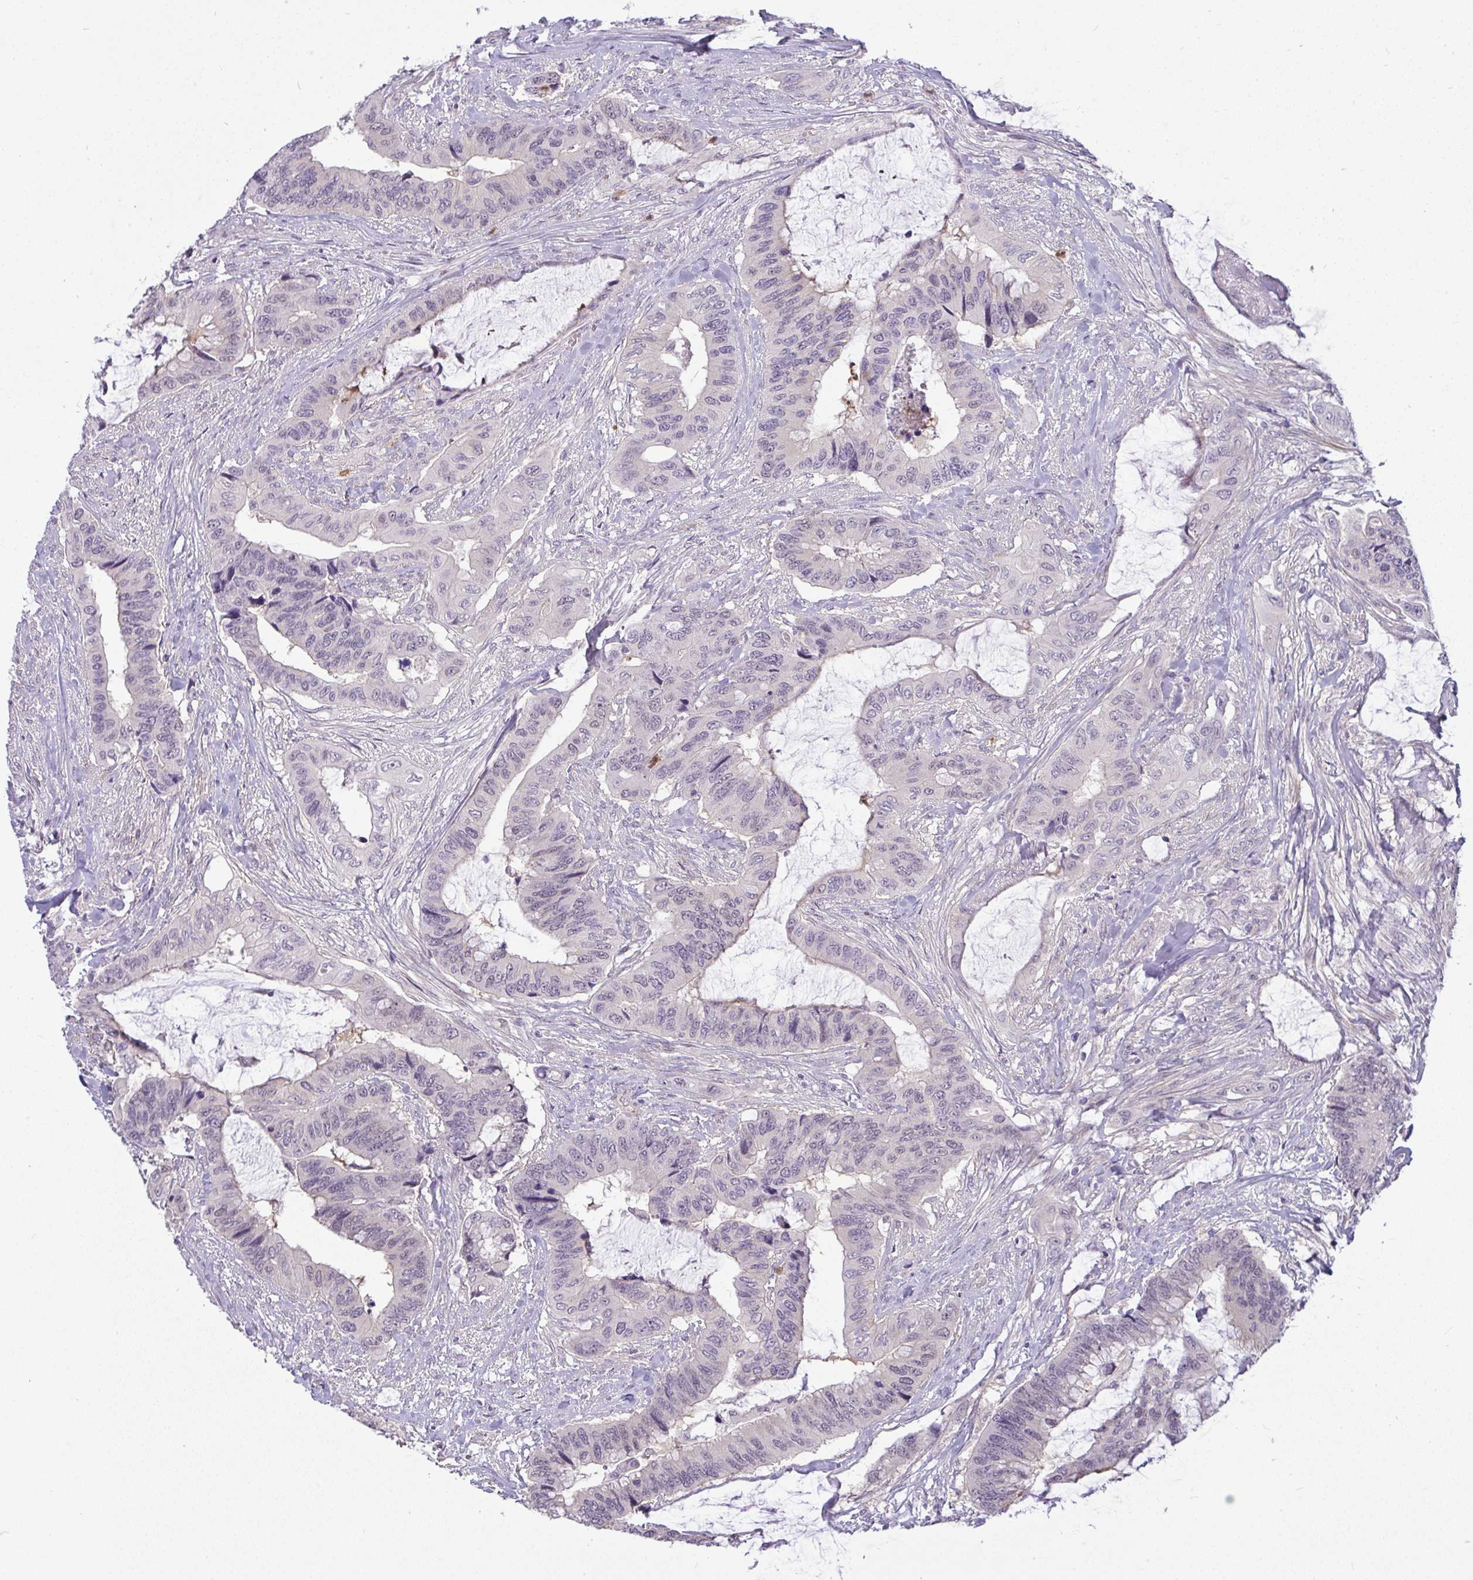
{"staining": {"intensity": "negative", "quantity": "none", "location": "none"}, "tissue": "colorectal cancer", "cell_type": "Tumor cells", "image_type": "cancer", "snomed": [{"axis": "morphology", "description": "Adenocarcinoma, NOS"}, {"axis": "topography", "description": "Rectum"}], "caption": "An immunohistochemistry photomicrograph of colorectal cancer is shown. There is no staining in tumor cells of colorectal cancer.", "gene": "DZIP1", "patient": {"sex": "female", "age": 59}}